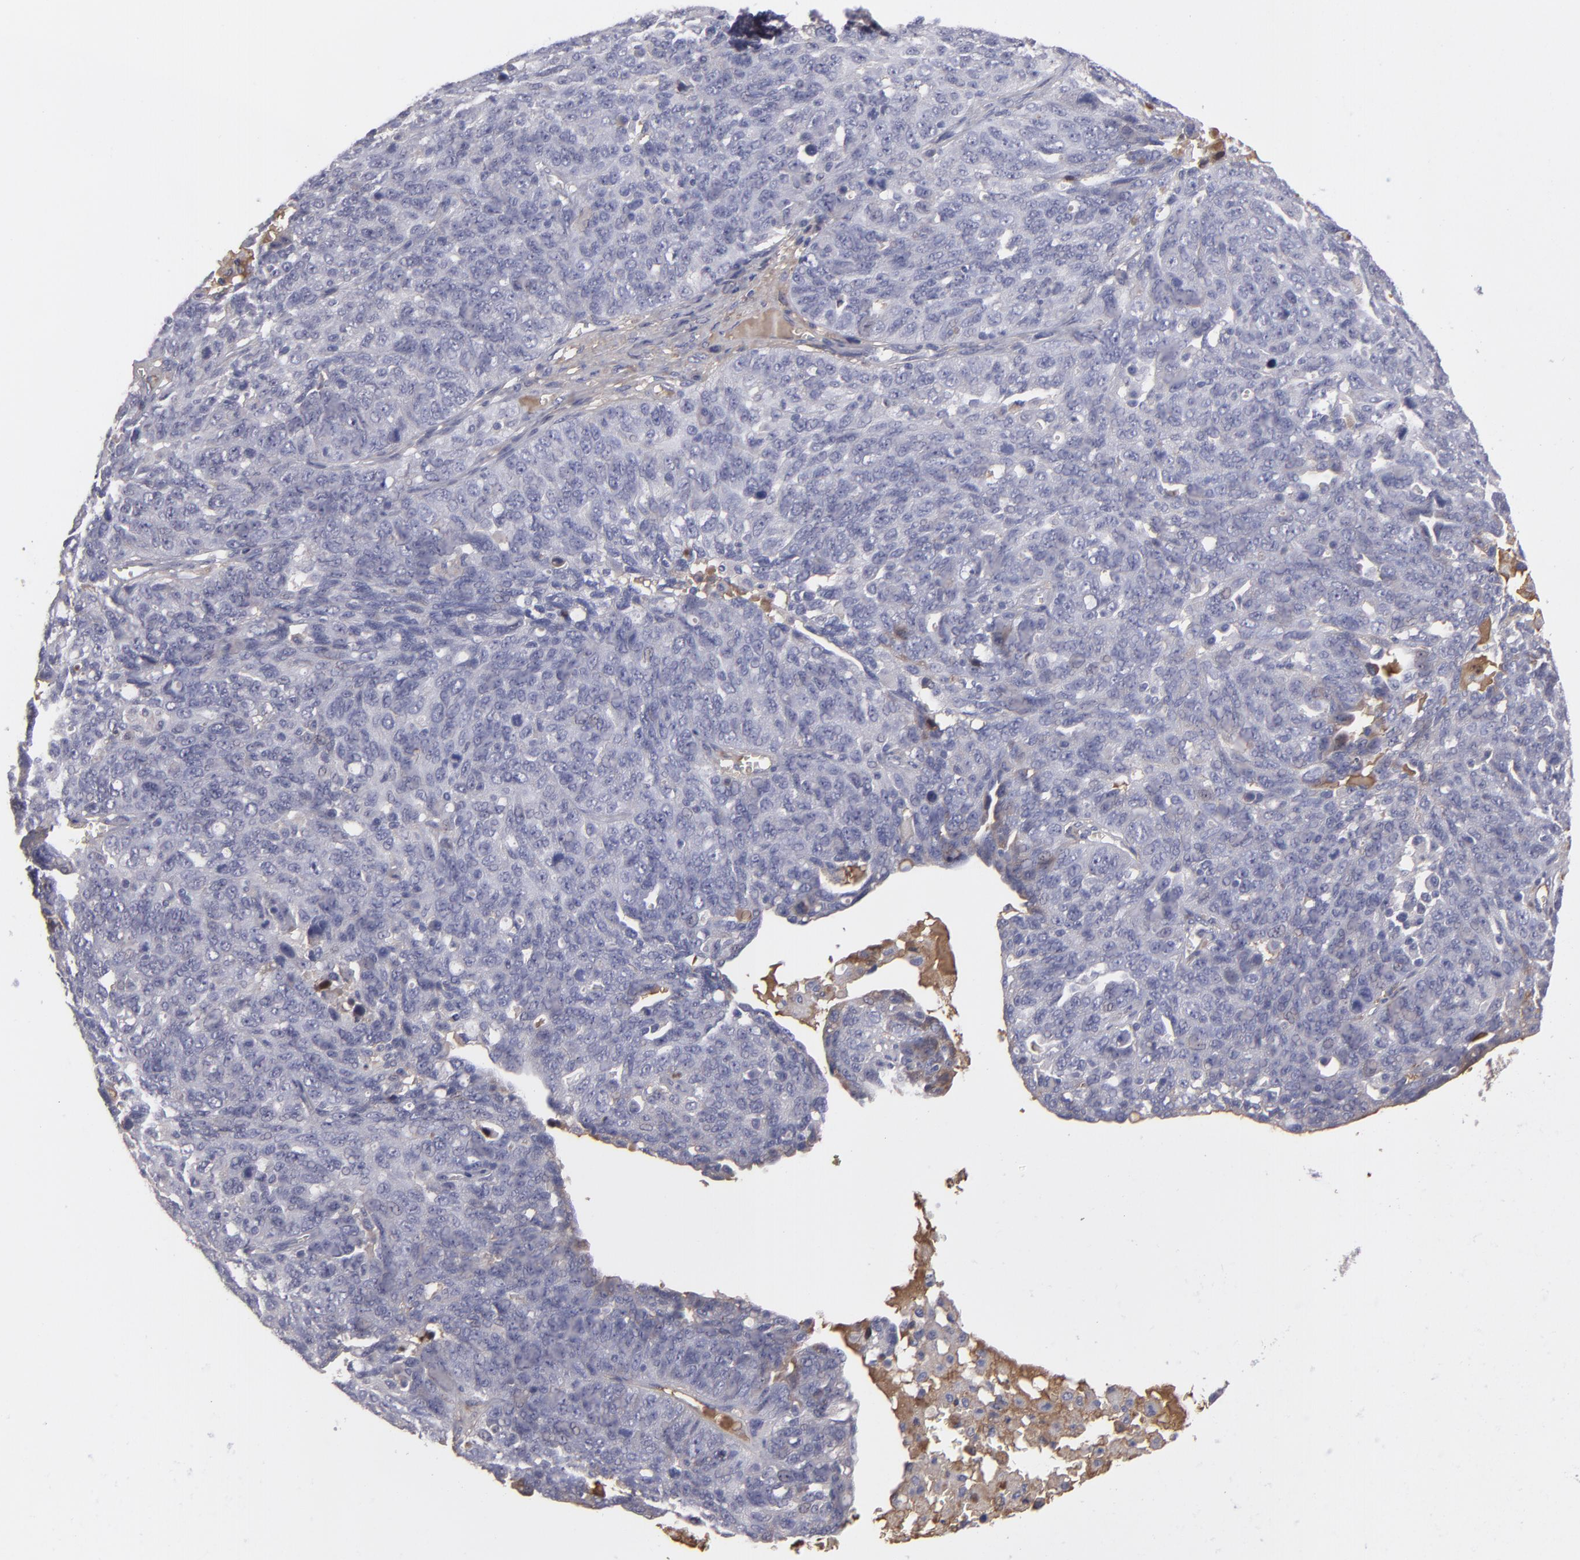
{"staining": {"intensity": "negative", "quantity": "none", "location": "none"}, "tissue": "ovarian cancer", "cell_type": "Tumor cells", "image_type": "cancer", "snomed": [{"axis": "morphology", "description": "Cystadenocarcinoma, serous, NOS"}, {"axis": "topography", "description": "Ovary"}], "caption": "This is an immunohistochemistry image of ovarian serous cystadenocarcinoma. There is no positivity in tumor cells.", "gene": "ITIH4", "patient": {"sex": "female", "age": 71}}